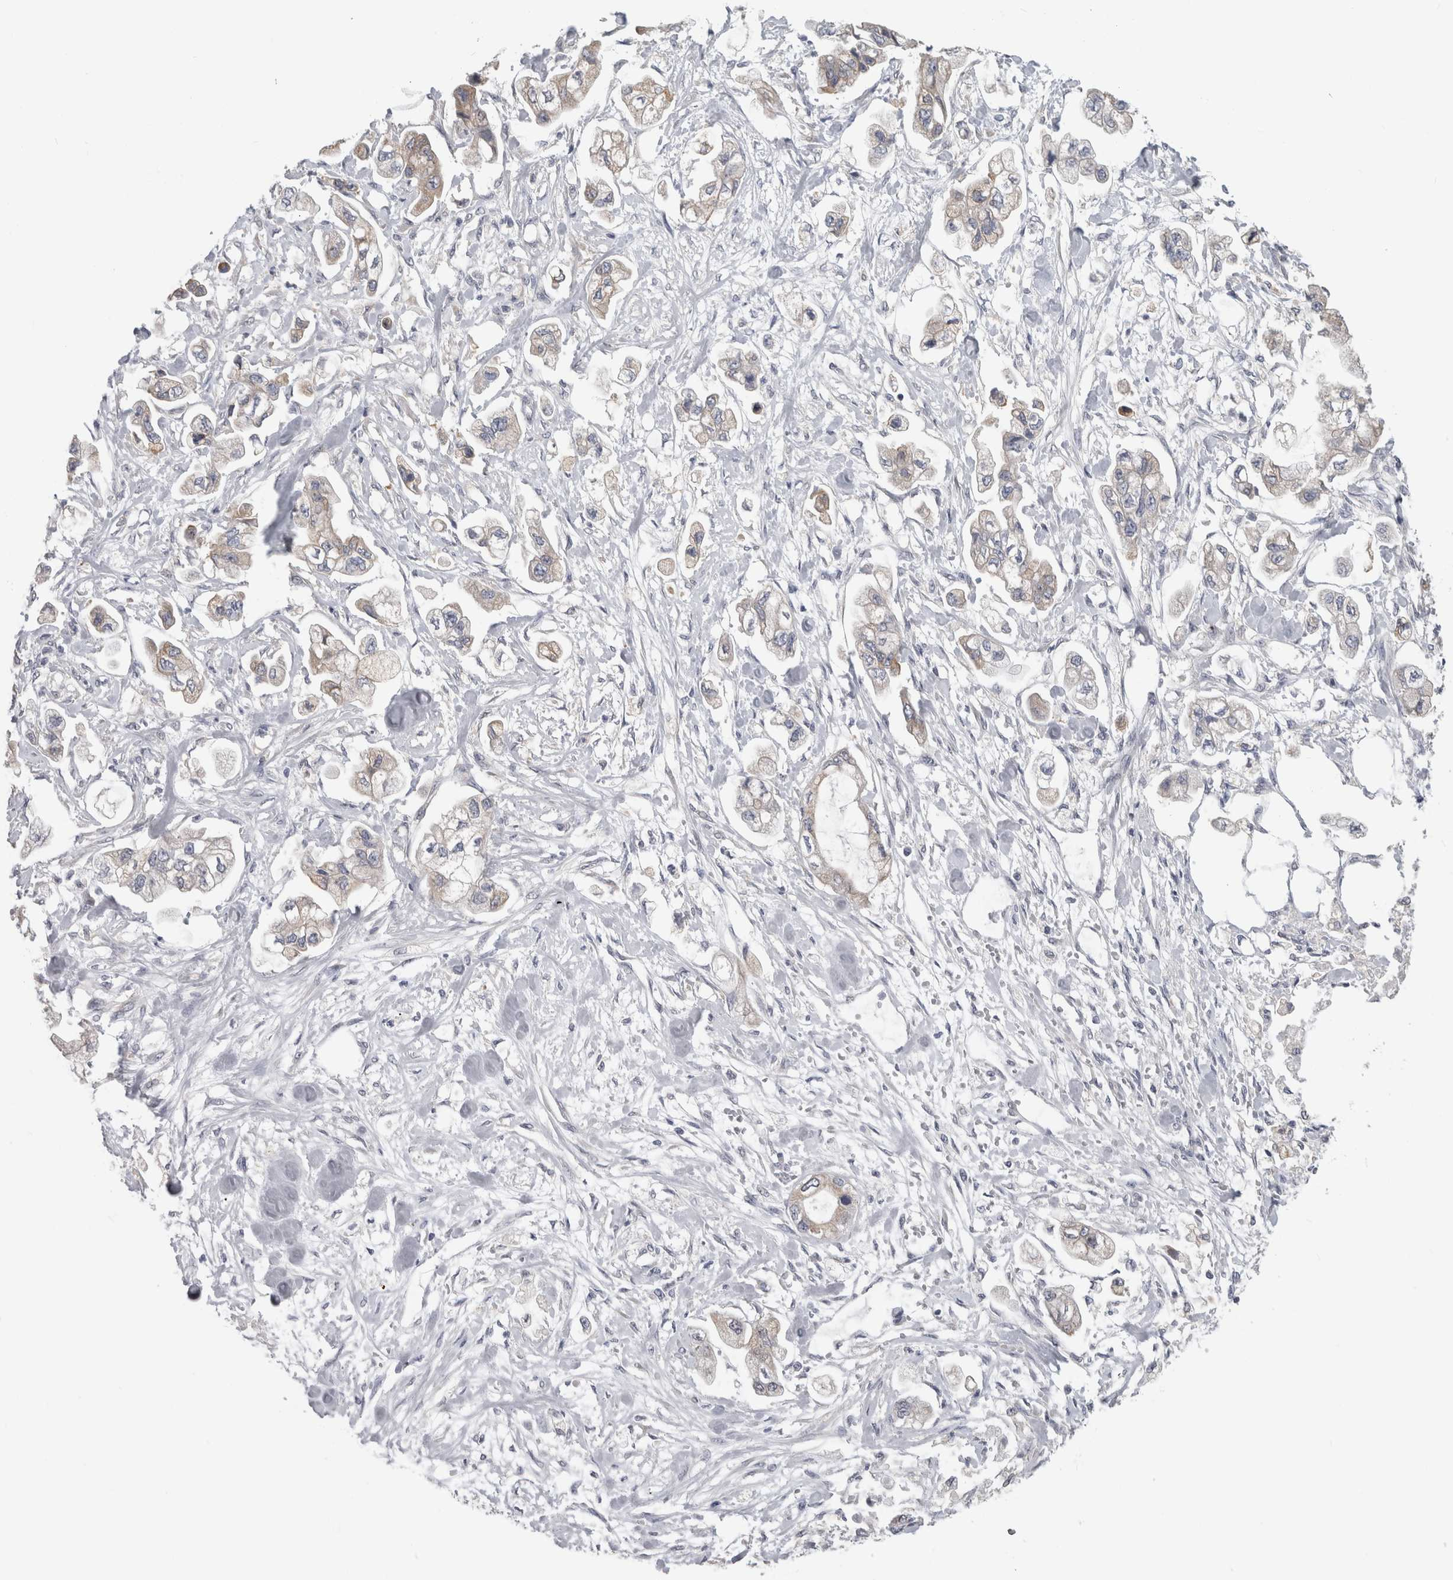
{"staining": {"intensity": "weak", "quantity": "25%-75%", "location": "cytoplasmic/membranous"}, "tissue": "stomach cancer", "cell_type": "Tumor cells", "image_type": "cancer", "snomed": [{"axis": "morphology", "description": "Normal tissue, NOS"}, {"axis": "morphology", "description": "Adenocarcinoma, NOS"}, {"axis": "topography", "description": "Stomach"}], "caption": "This micrograph displays immunohistochemistry staining of stomach adenocarcinoma, with low weak cytoplasmic/membranous staining in approximately 25%-75% of tumor cells.", "gene": "TMEM242", "patient": {"sex": "male", "age": 62}}